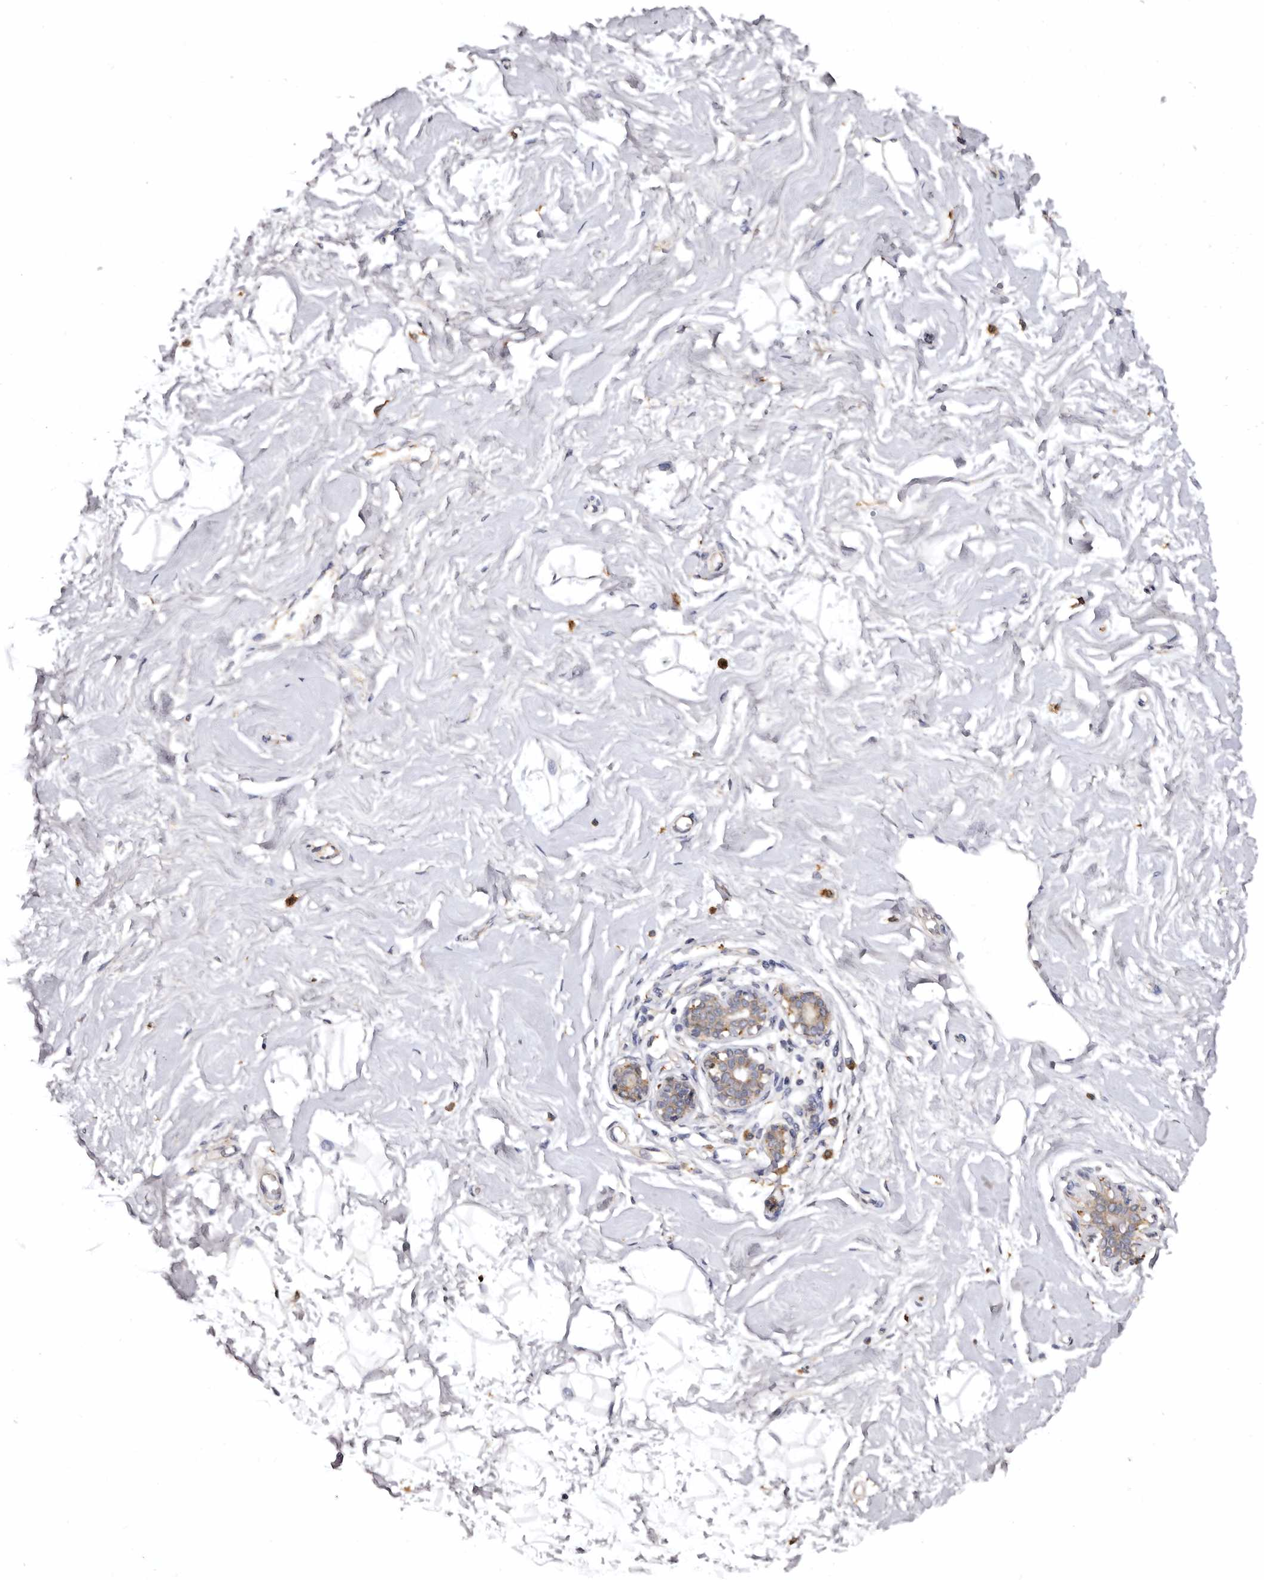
{"staining": {"intensity": "negative", "quantity": "none", "location": "none"}, "tissue": "breast", "cell_type": "Adipocytes", "image_type": "normal", "snomed": [{"axis": "morphology", "description": "Normal tissue, NOS"}, {"axis": "morphology", "description": "Adenoma, NOS"}, {"axis": "topography", "description": "Breast"}], "caption": "The photomicrograph exhibits no staining of adipocytes in unremarkable breast.", "gene": "INKA2", "patient": {"sex": "female", "age": 23}}